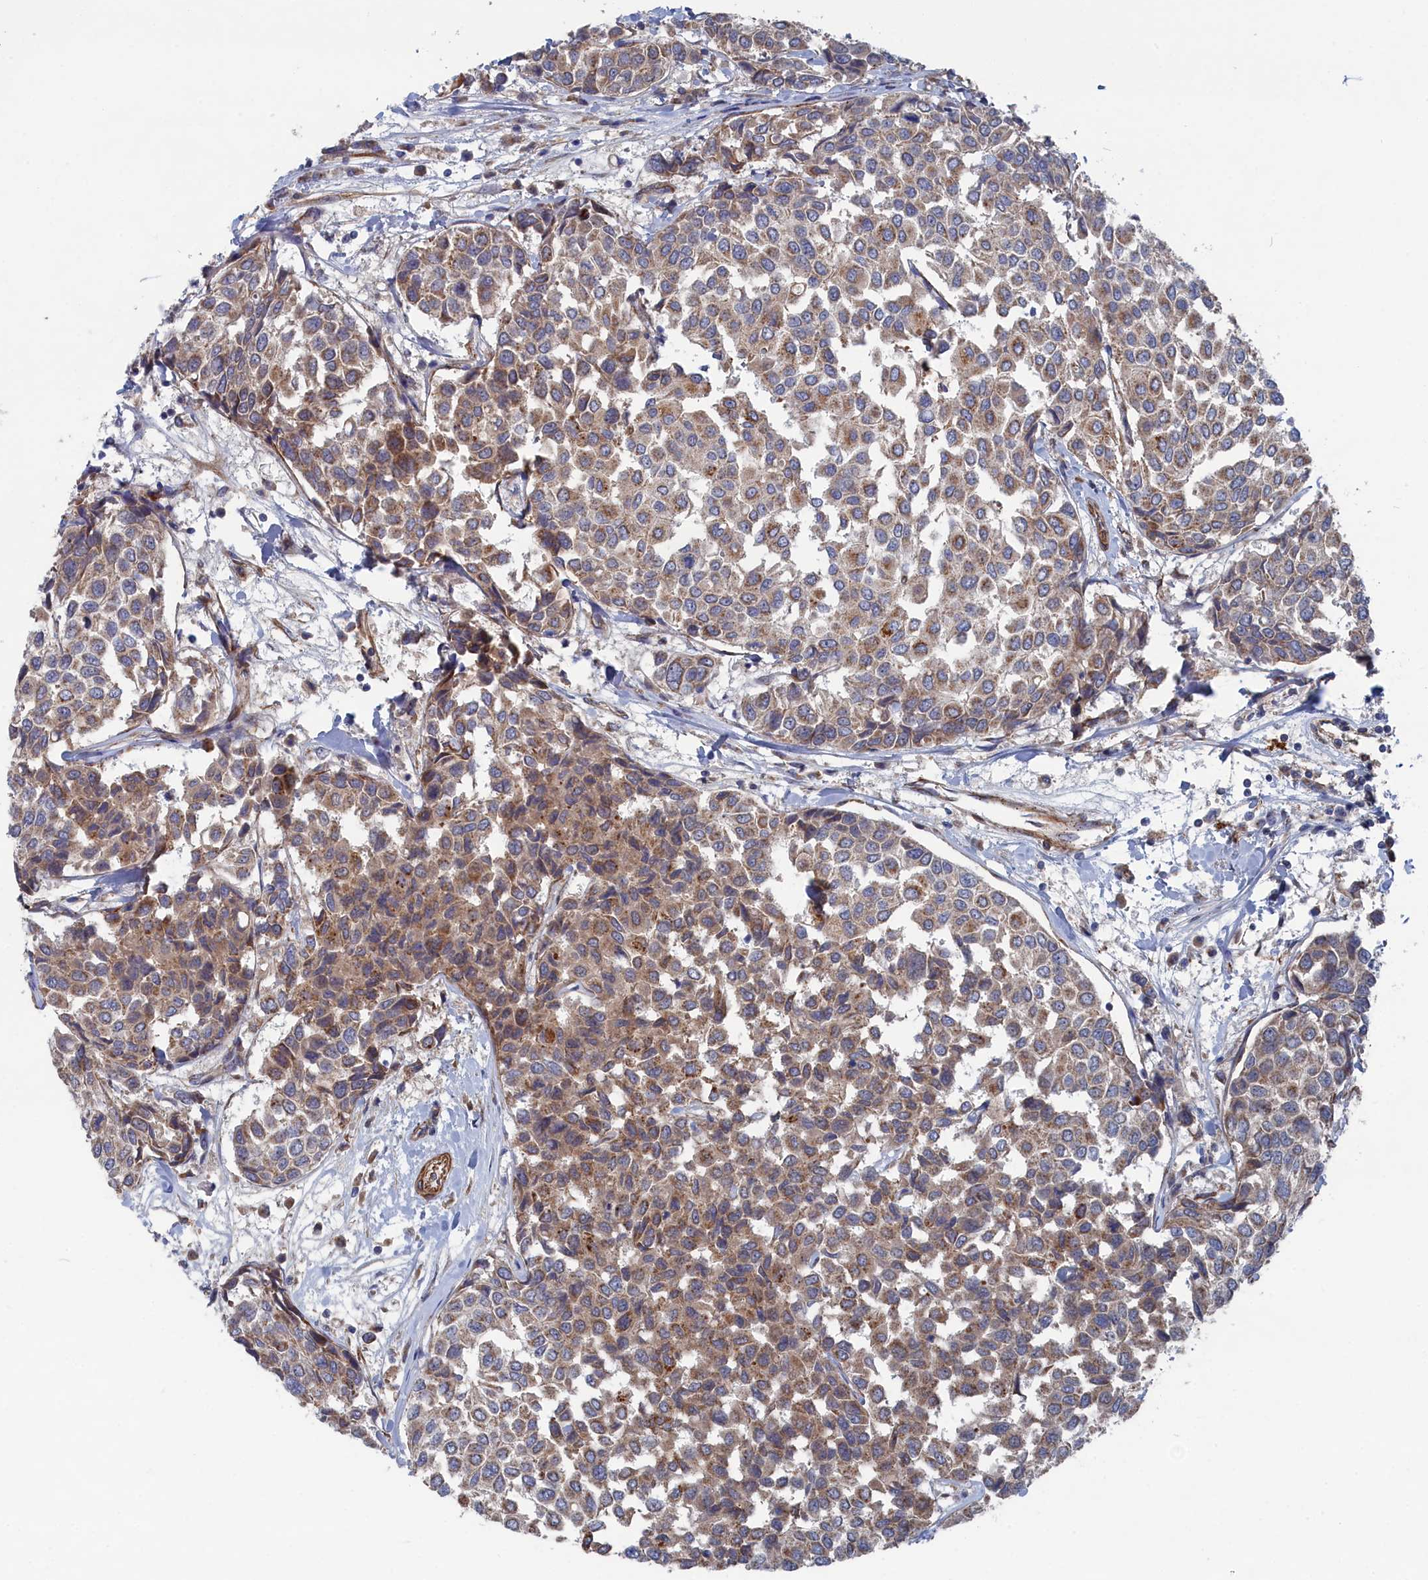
{"staining": {"intensity": "moderate", "quantity": ">75%", "location": "cytoplasmic/membranous"}, "tissue": "breast cancer", "cell_type": "Tumor cells", "image_type": "cancer", "snomed": [{"axis": "morphology", "description": "Duct carcinoma"}, {"axis": "topography", "description": "Breast"}], "caption": "Approximately >75% of tumor cells in human breast infiltrating ductal carcinoma exhibit moderate cytoplasmic/membranous protein expression as visualized by brown immunohistochemical staining.", "gene": "FILIP1L", "patient": {"sex": "female", "age": 55}}